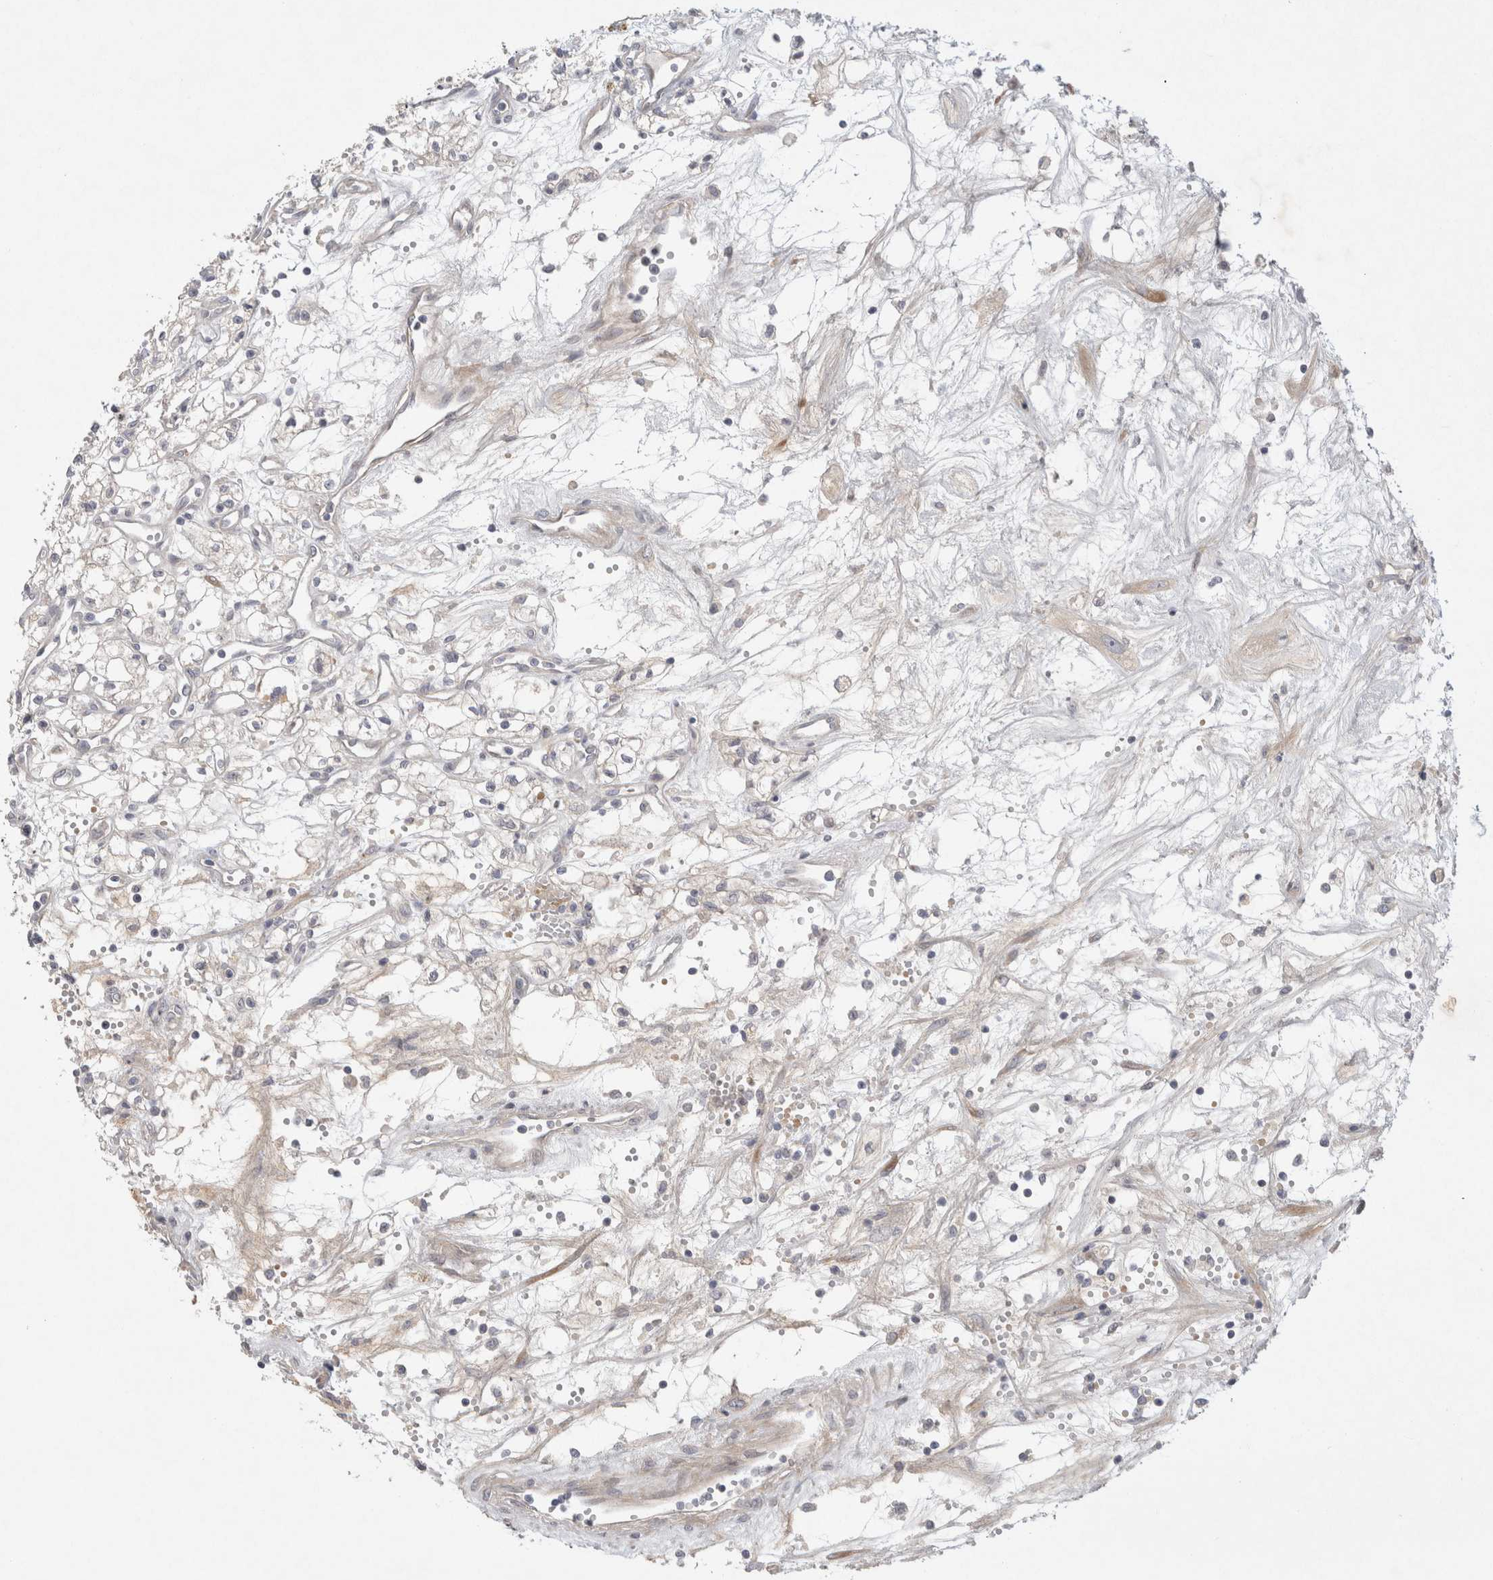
{"staining": {"intensity": "negative", "quantity": "none", "location": "none"}, "tissue": "renal cancer", "cell_type": "Tumor cells", "image_type": "cancer", "snomed": [{"axis": "morphology", "description": "Adenocarcinoma, NOS"}, {"axis": "topography", "description": "Kidney"}], "caption": "IHC photomicrograph of neoplastic tissue: adenocarcinoma (renal) stained with DAB demonstrates no significant protein expression in tumor cells. (Stains: DAB (3,3'-diaminobenzidine) immunohistochemistry (IHC) with hematoxylin counter stain, Microscopy: brightfield microscopy at high magnification).", "gene": "BZW2", "patient": {"sex": "male", "age": 59}}